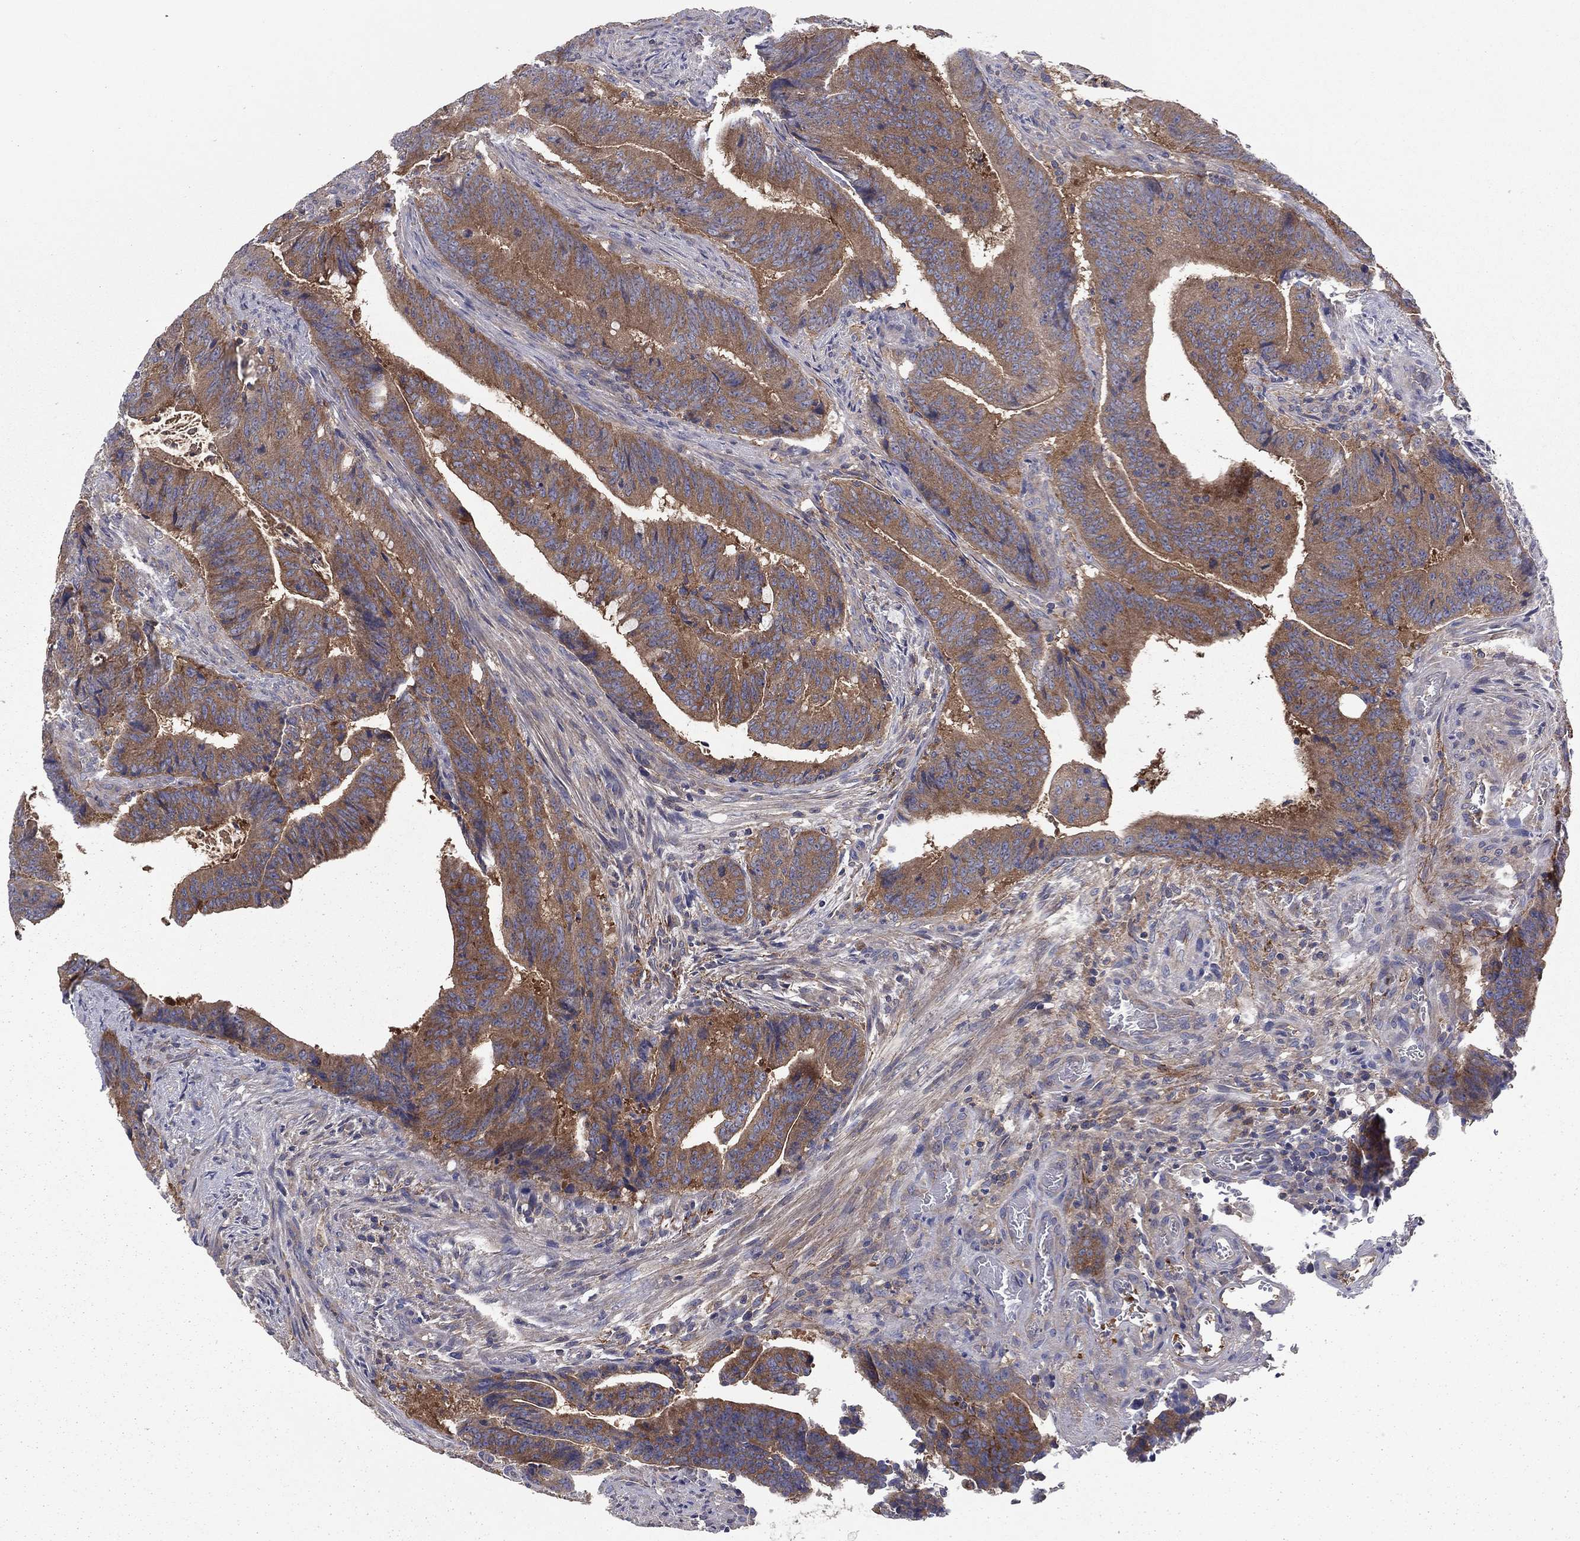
{"staining": {"intensity": "strong", "quantity": "25%-75%", "location": "cytoplasmic/membranous"}, "tissue": "colorectal cancer", "cell_type": "Tumor cells", "image_type": "cancer", "snomed": [{"axis": "morphology", "description": "Adenocarcinoma, NOS"}, {"axis": "topography", "description": "Colon"}], "caption": "A brown stain shows strong cytoplasmic/membranous staining of a protein in human colorectal cancer tumor cells.", "gene": "RNF123", "patient": {"sex": "female", "age": 87}}